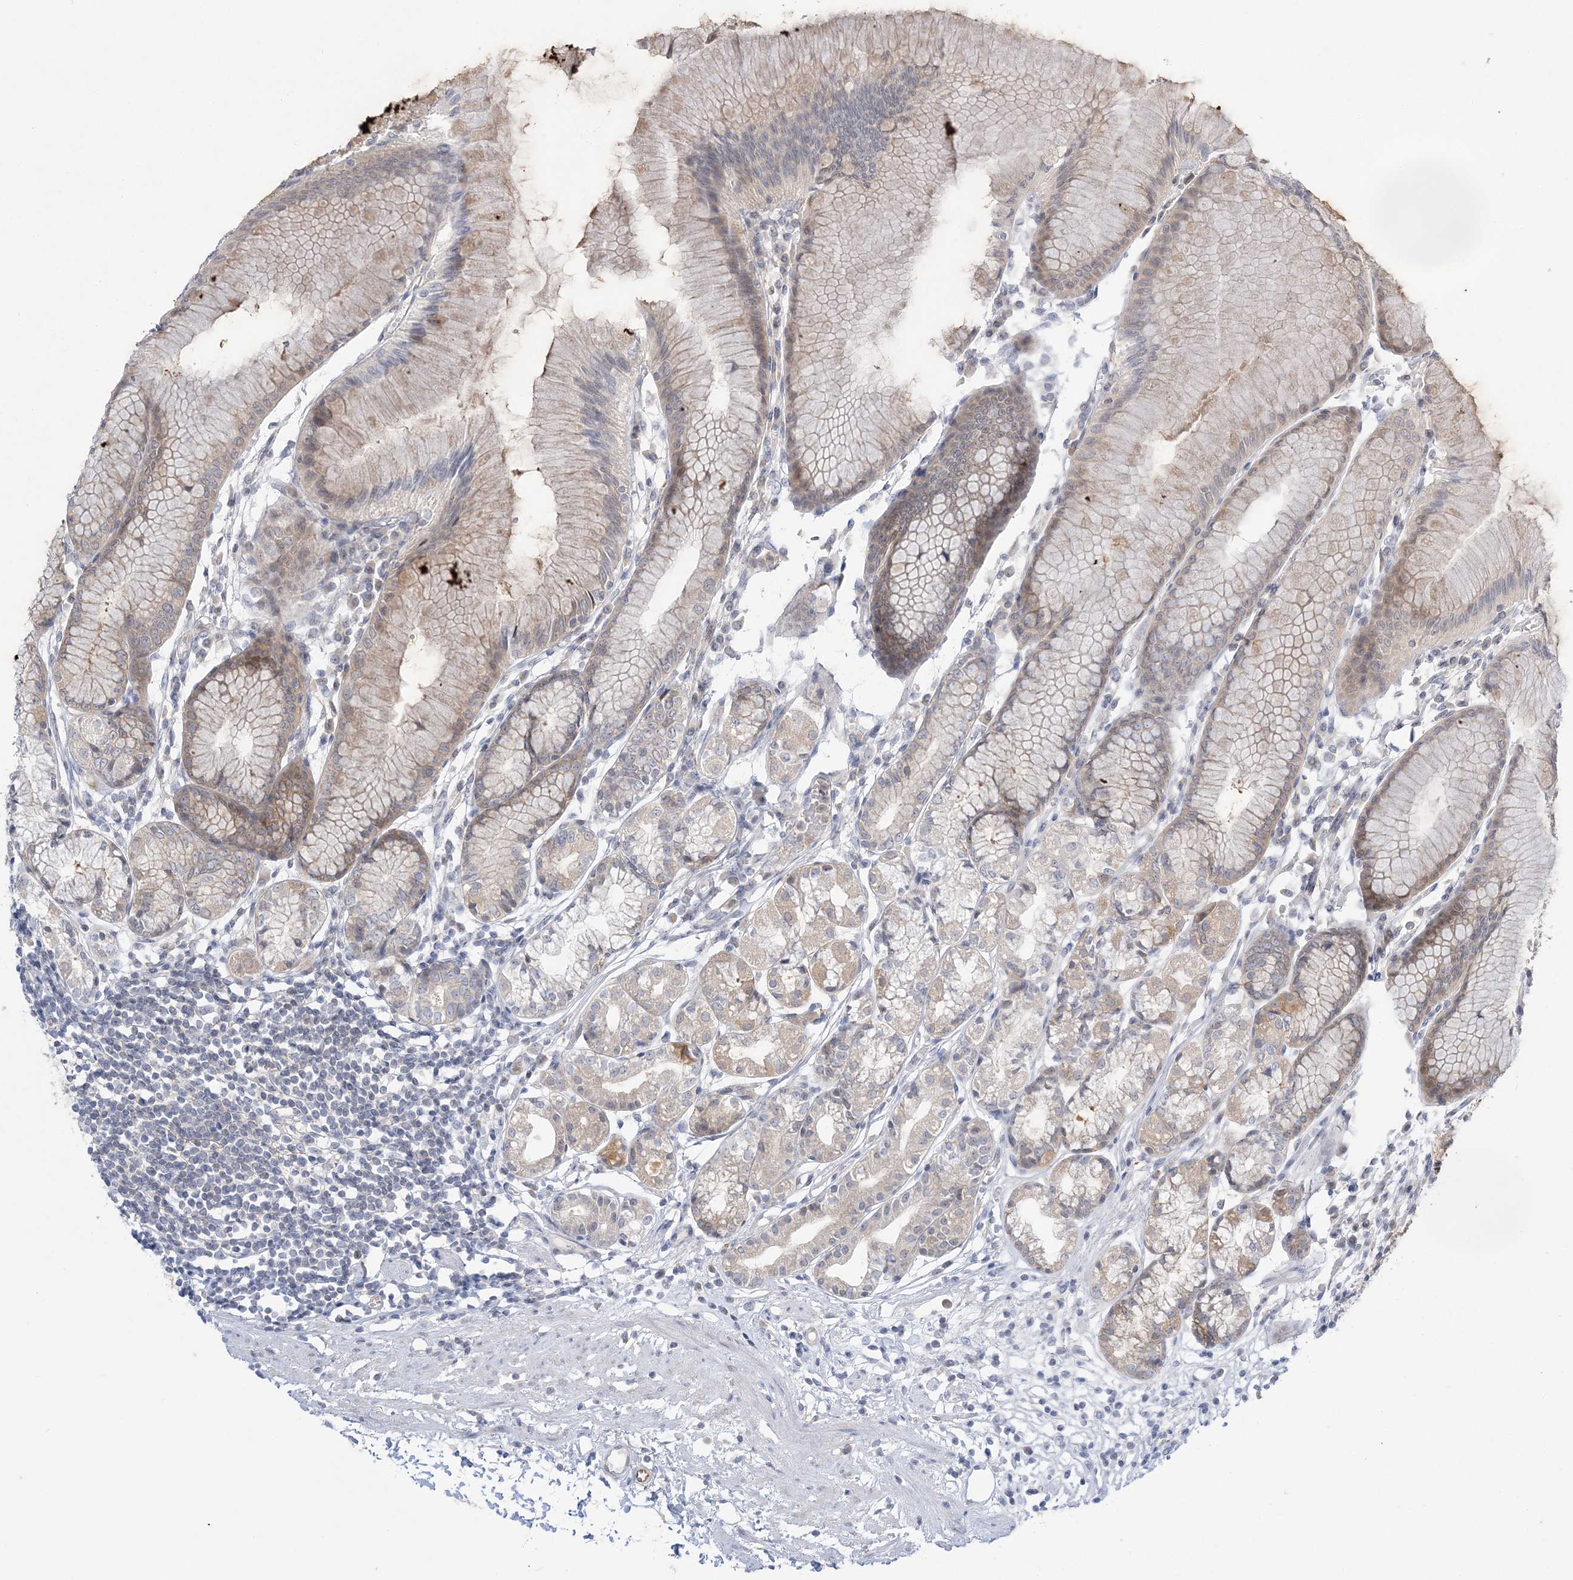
{"staining": {"intensity": "moderate", "quantity": "25%-75%", "location": "cytoplasmic/membranous"}, "tissue": "stomach", "cell_type": "Glandular cells", "image_type": "normal", "snomed": [{"axis": "morphology", "description": "Normal tissue, NOS"}, {"axis": "topography", "description": "Stomach"}], "caption": "This image exhibits immunohistochemistry staining of normal stomach, with medium moderate cytoplasmic/membranous expression in approximately 25%-75% of glandular cells.", "gene": "THADA", "patient": {"sex": "female", "age": 57}}